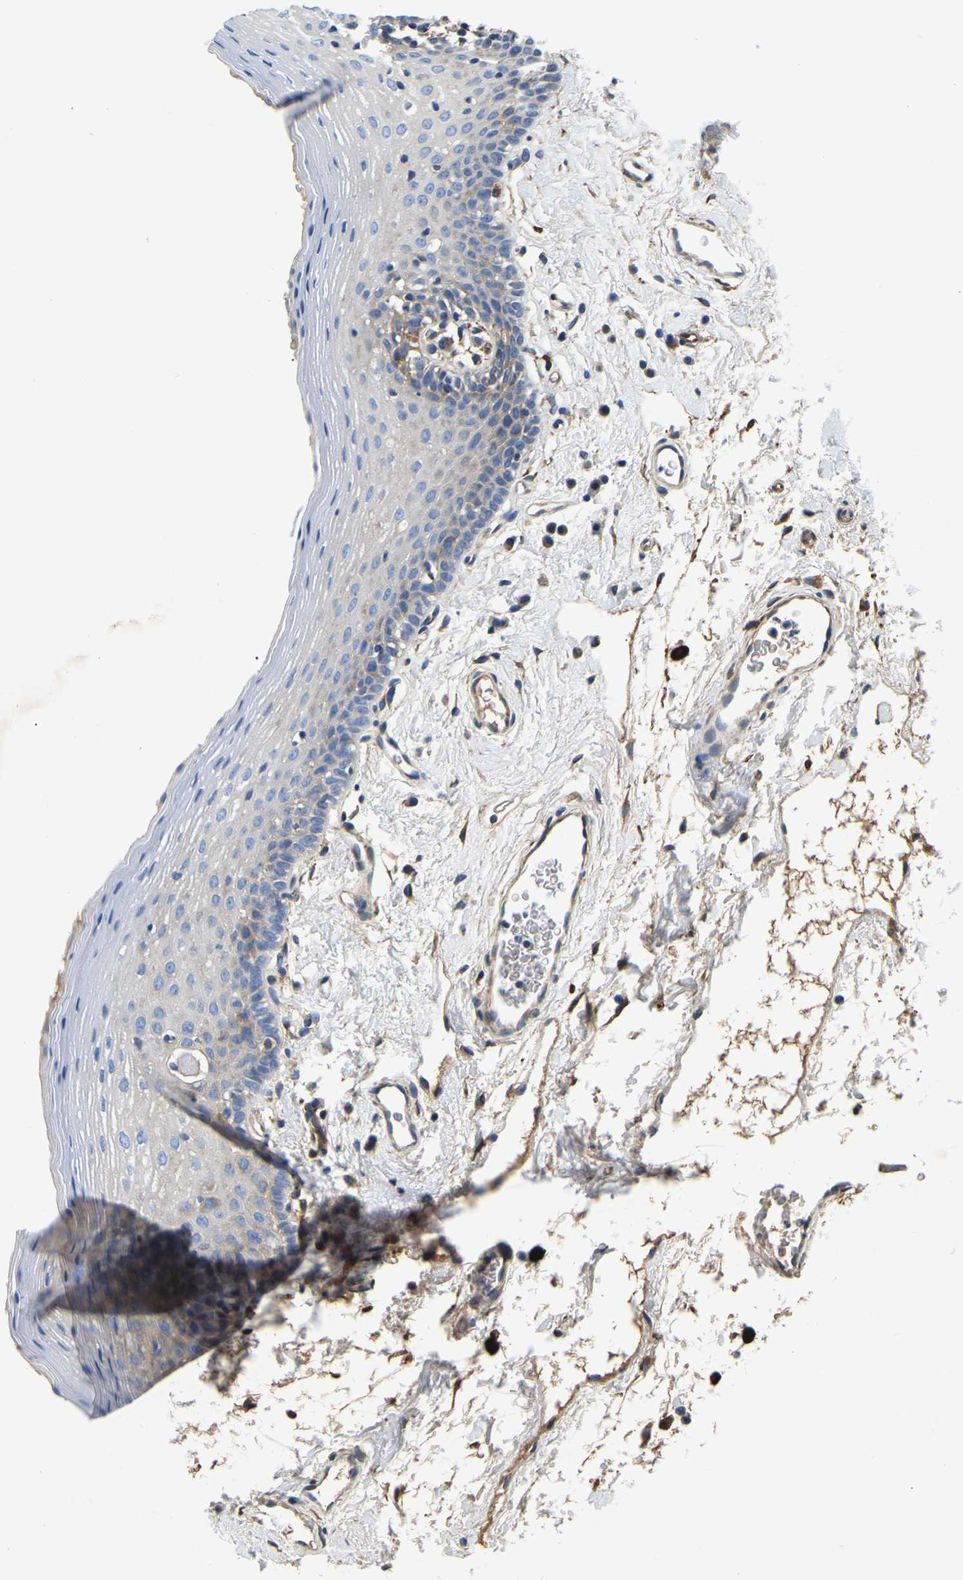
{"staining": {"intensity": "weak", "quantity": "<25%", "location": "cytoplasmic/membranous"}, "tissue": "oral mucosa", "cell_type": "Squamous epithelial cells", "image_type": "normal", "snomed": [{"axis": "morphology", "description": "Normal tissue, NOS"}, {"axis": "topography", "description": "Oral tissue"}], "caption": "This is an immunohistochemistry (IHC) histopathology image of unremarkable oral mucosa. There is no staining in squamous epithelial cells.", "gene": "DUSP8", "patient": {"sex": "male", "age": 66}}